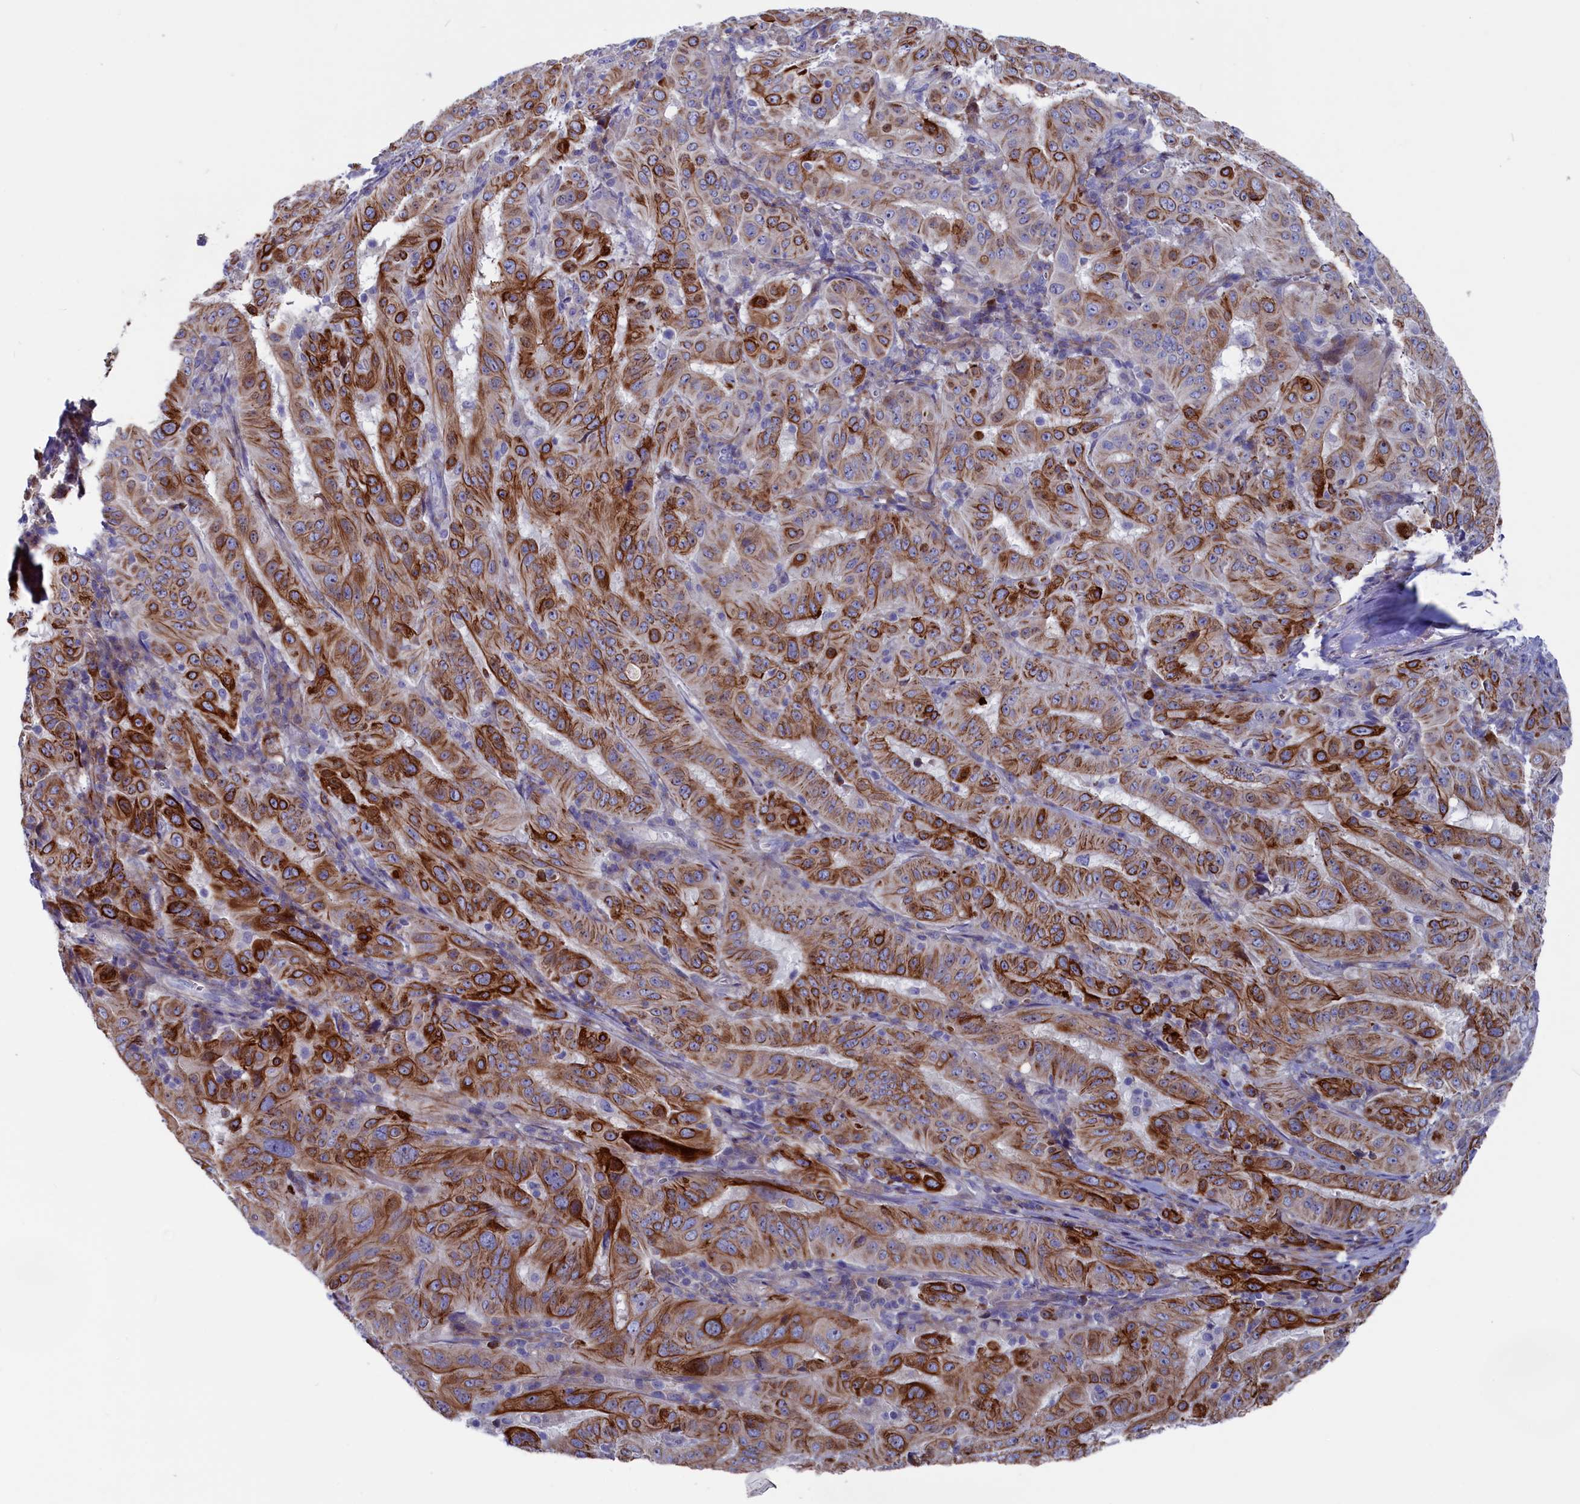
{"staining": {"intensity": "strong", "quantity": ">75%", "location": "cytoplasmic/membranous"}, "tissue": "pancreatic cancer", "cell_type": "Tumor cells", "image_type": "cancer", "snomed": [{"axis": "morphology", "description": "Adenocarcinoma, NOS"}, {"axis": "topography", "description": "Pancreas"}], "caption": "Approximately >75% of tumor cells in human pancreatic cancer (adenocarcinoma) reveal strong cytoplasmic/membranous protein staining as visualized by brown immunohistochemical staining.", "gene": "NUDT7", "patient": {"sex": "male", "age": 63}}